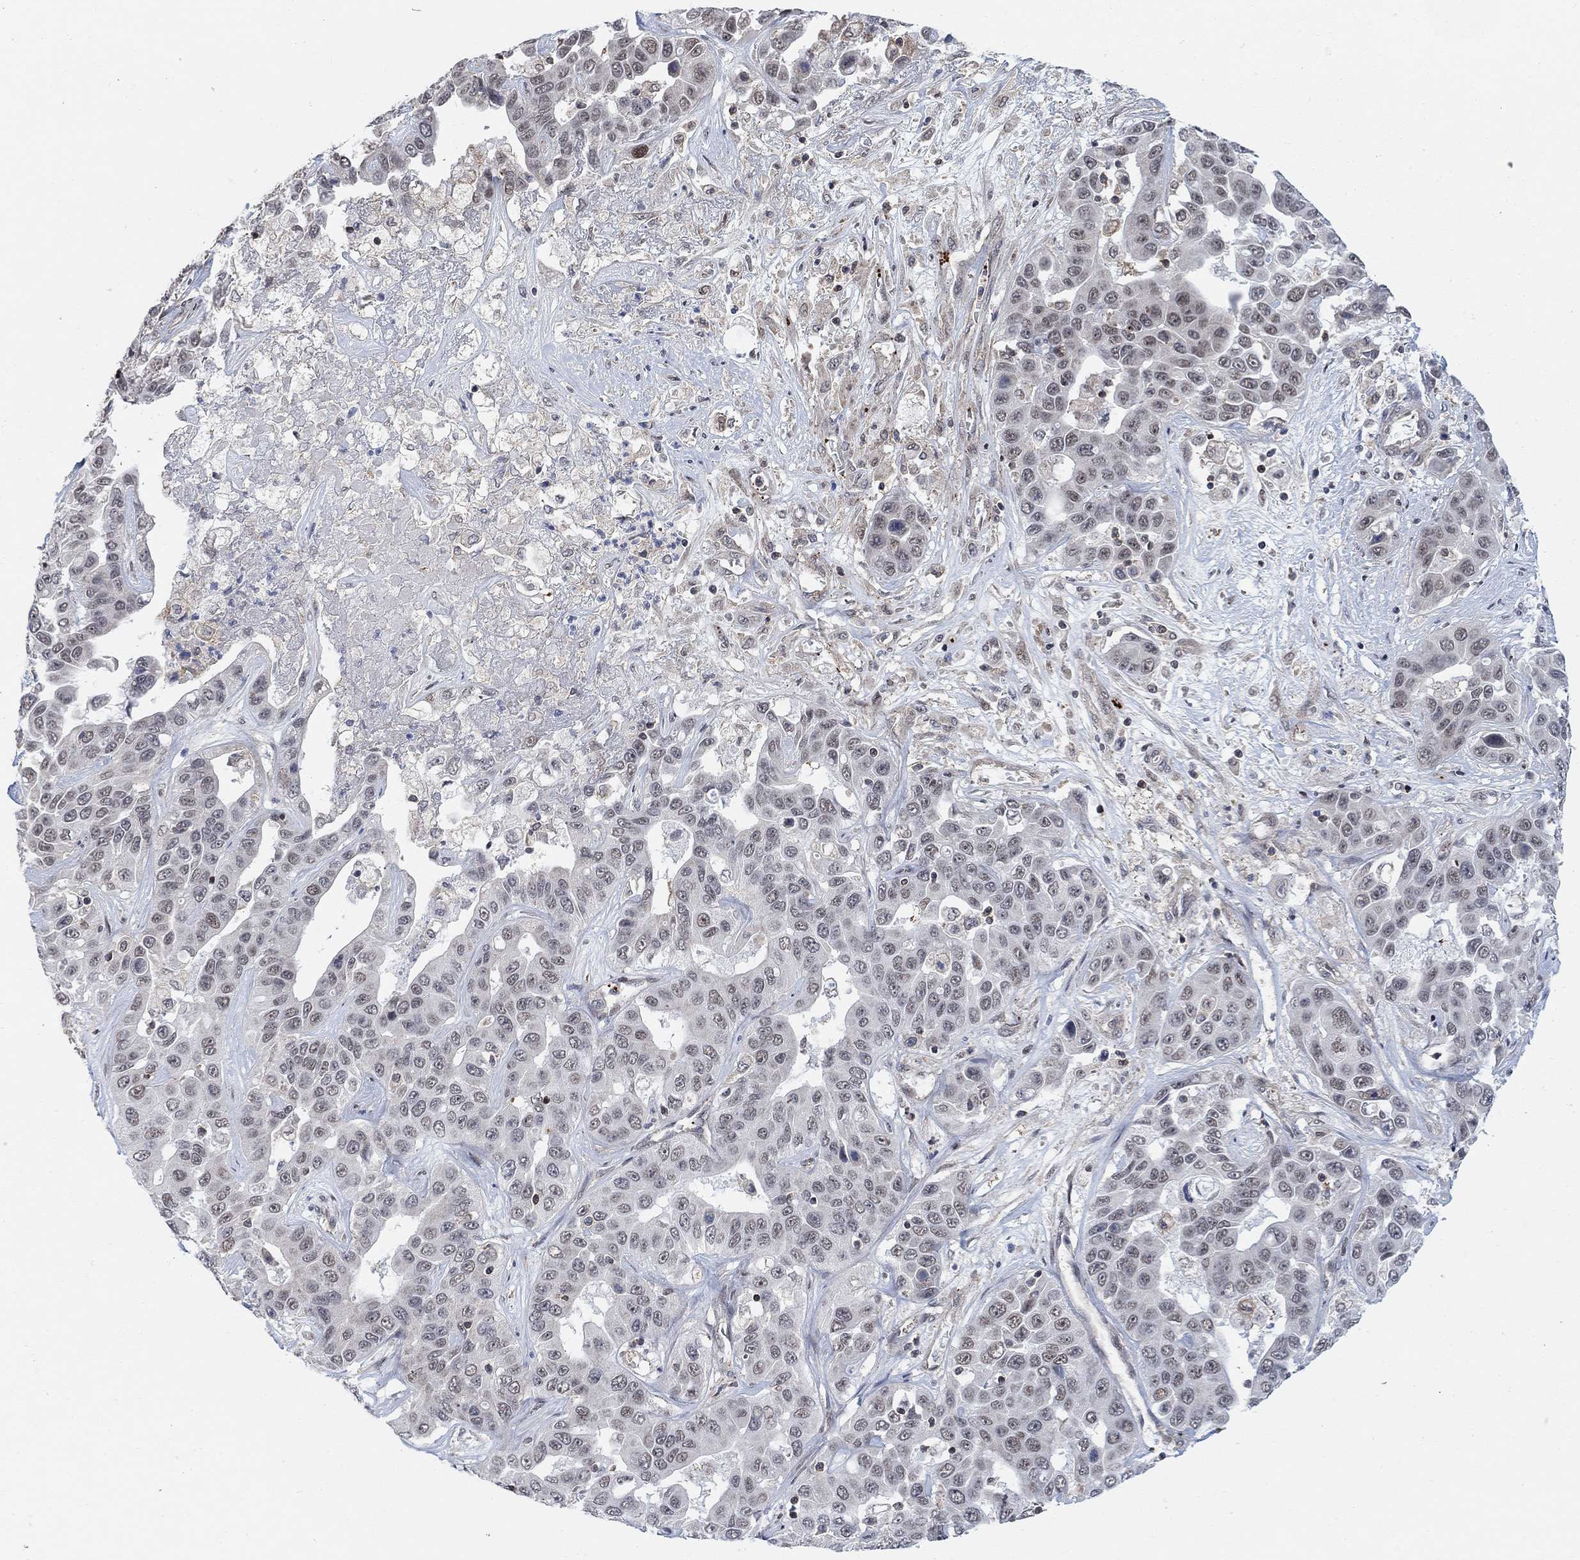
{"staining": {"intensity": "weak", "quantity": "<25%", "location": "nuclear"}, "tissue": "liver cancer", "cell_type": "Tumor cells", "image_type": "cancer", "snomed": [{"axis": "morphology", "description": "Cholangiocarcinoma"}, {"axis": "topography", "description": "Liver"}], "caption": "Liver cancer was stained to show a protein in brown. There is no significant expression in tumor cells. (DAB (3,3'-diaminobenzidine) immunohistochemistry visualized using brightfield microscopy, high magnification).", "gene": "PWWP2B", "patient": {"sex": "female", "age": 52}}